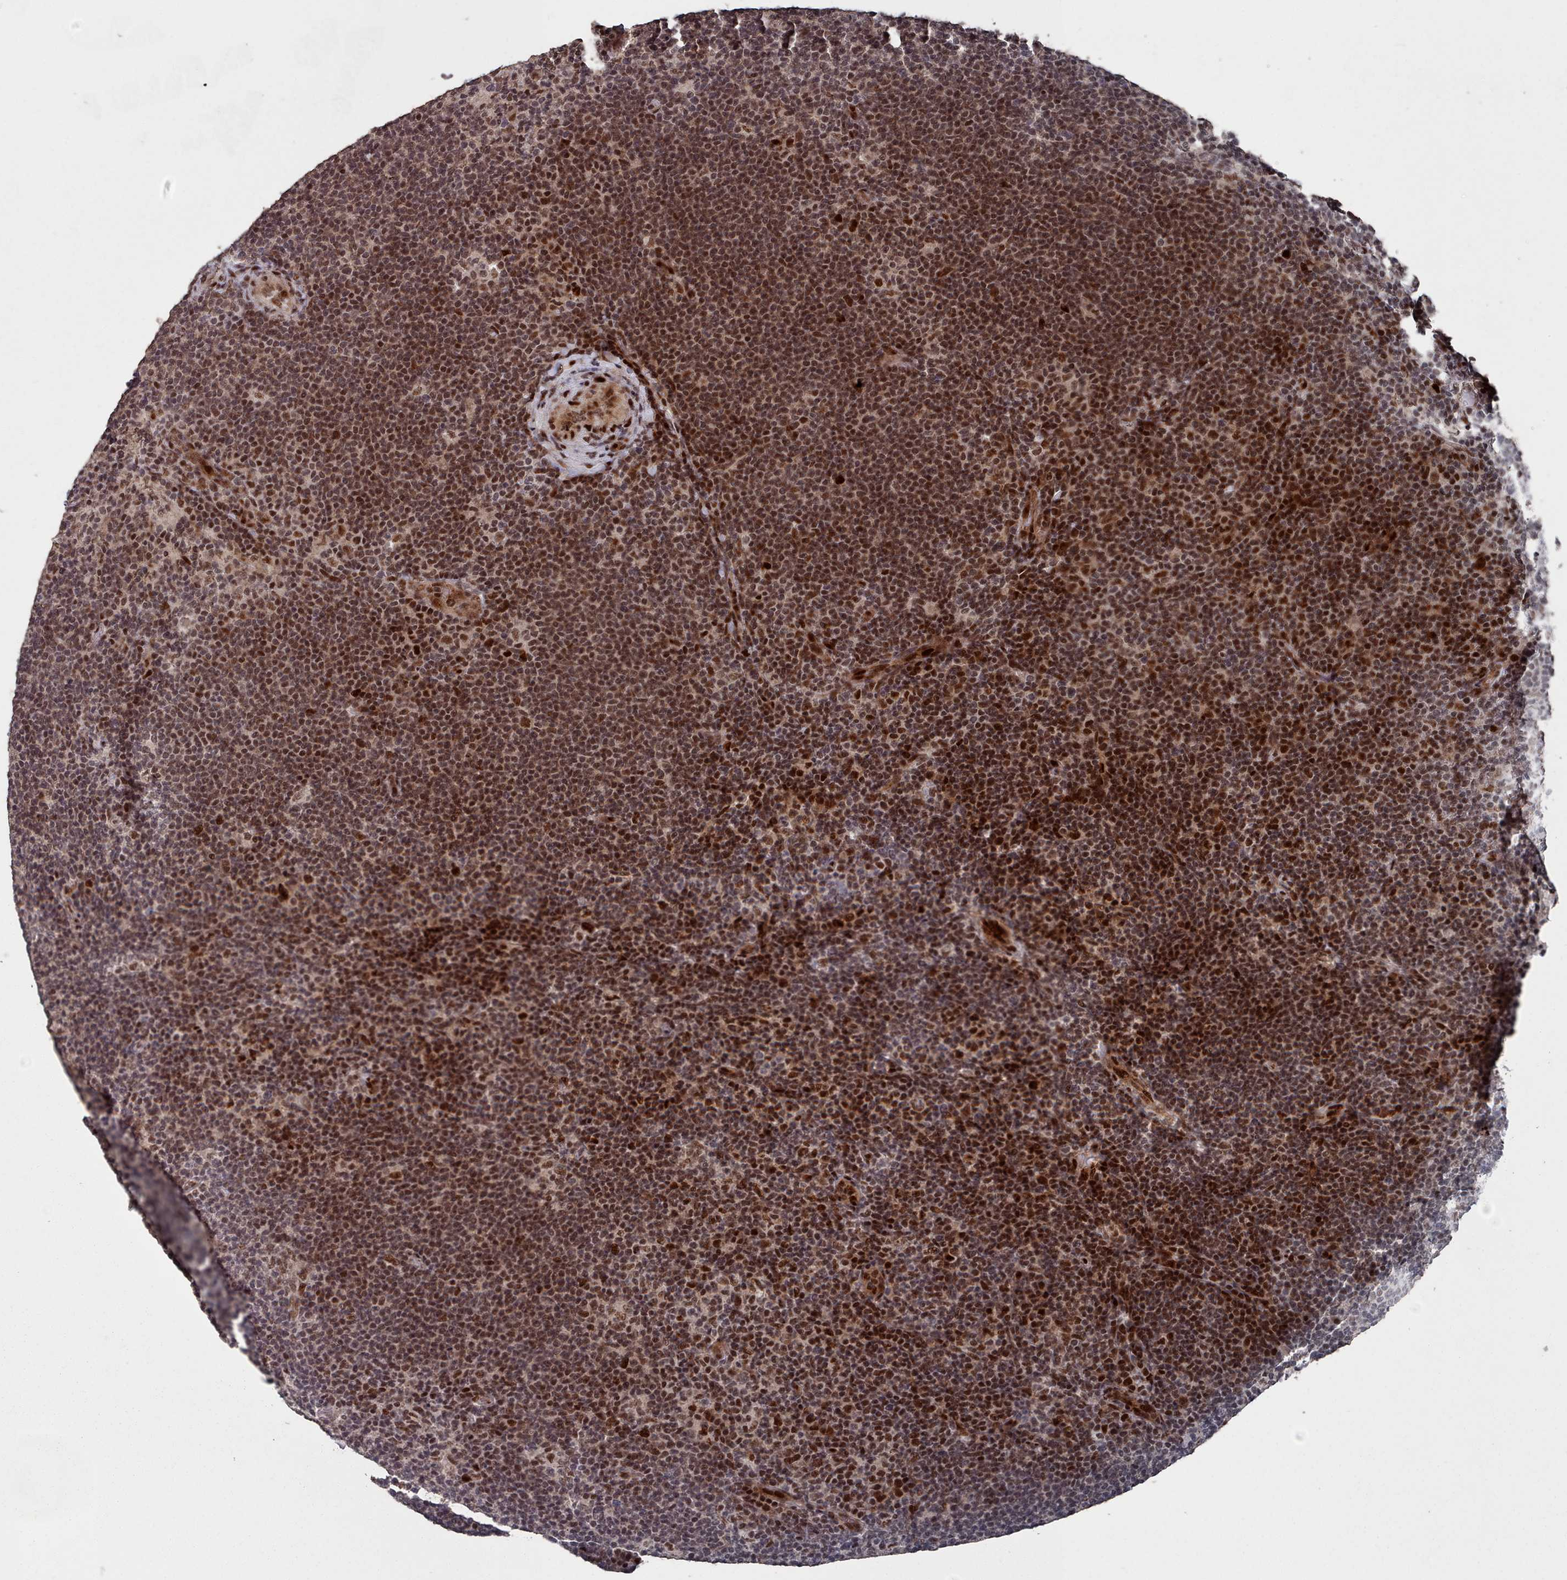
{"staining": {"intensity": "moderate", "quantity": ">75%", "location": "nuclear"}, "tissue": "lymphoma", "cell_type": "Tumor cells", "image_type": "cancer", "snomed": [{"axis": "morphology", "description": "Hodgkin's disease, NOS"}, {"axis": "topography", "description": "Lymph node"}], "caption": "High-magnification brightfield microscopy of Hodgkin's disease stained with DAB (brown) and counterstained with hematoxylin (blue). tumor cells exhibit moderate nuclear expression is seen in about>75% of cells.", "gene": "PNRC2", "patient": {"sex": "female", "age": 57}}